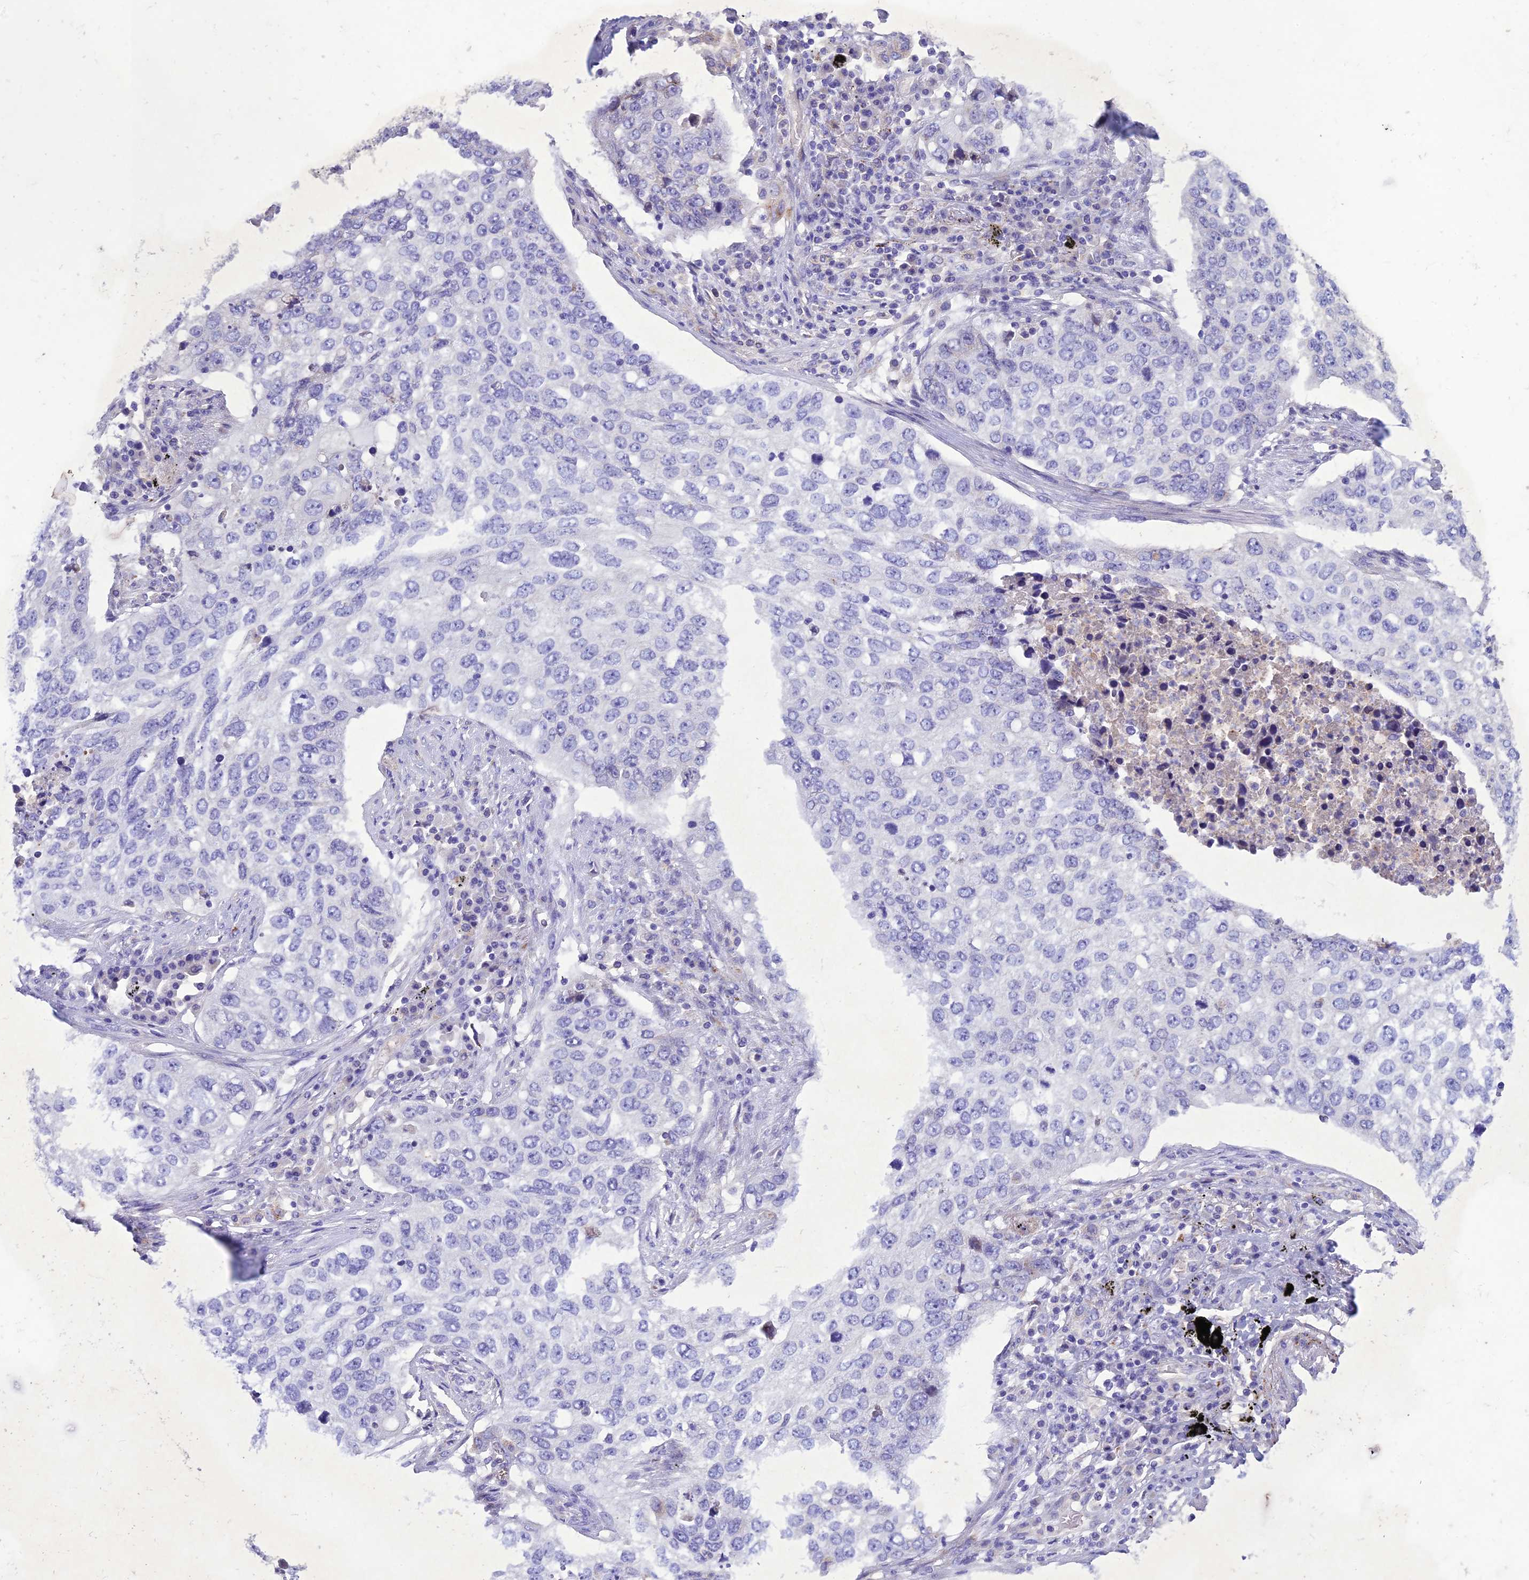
{"staining": {"intensity": "negative", "quantity": "none", "location": "none"}, "tissue": "lung cancer", "cell_type": "Tumor cells", "image_type": "cancer", "snomed": [{"axis": "morphology", "description": "Squamous cell carcinoma, NOS"}, {"axis": "topography", "description": "Lung"}], "caption": "Immunohistochemistry histopathology image of neoplastic tissue: squamous cell carcinoma (lung) stained with DAB shows no significant protein expression in tumor cells.", "gene": "SLC13A5", "patient": {"sex": "female", "age": 63}}